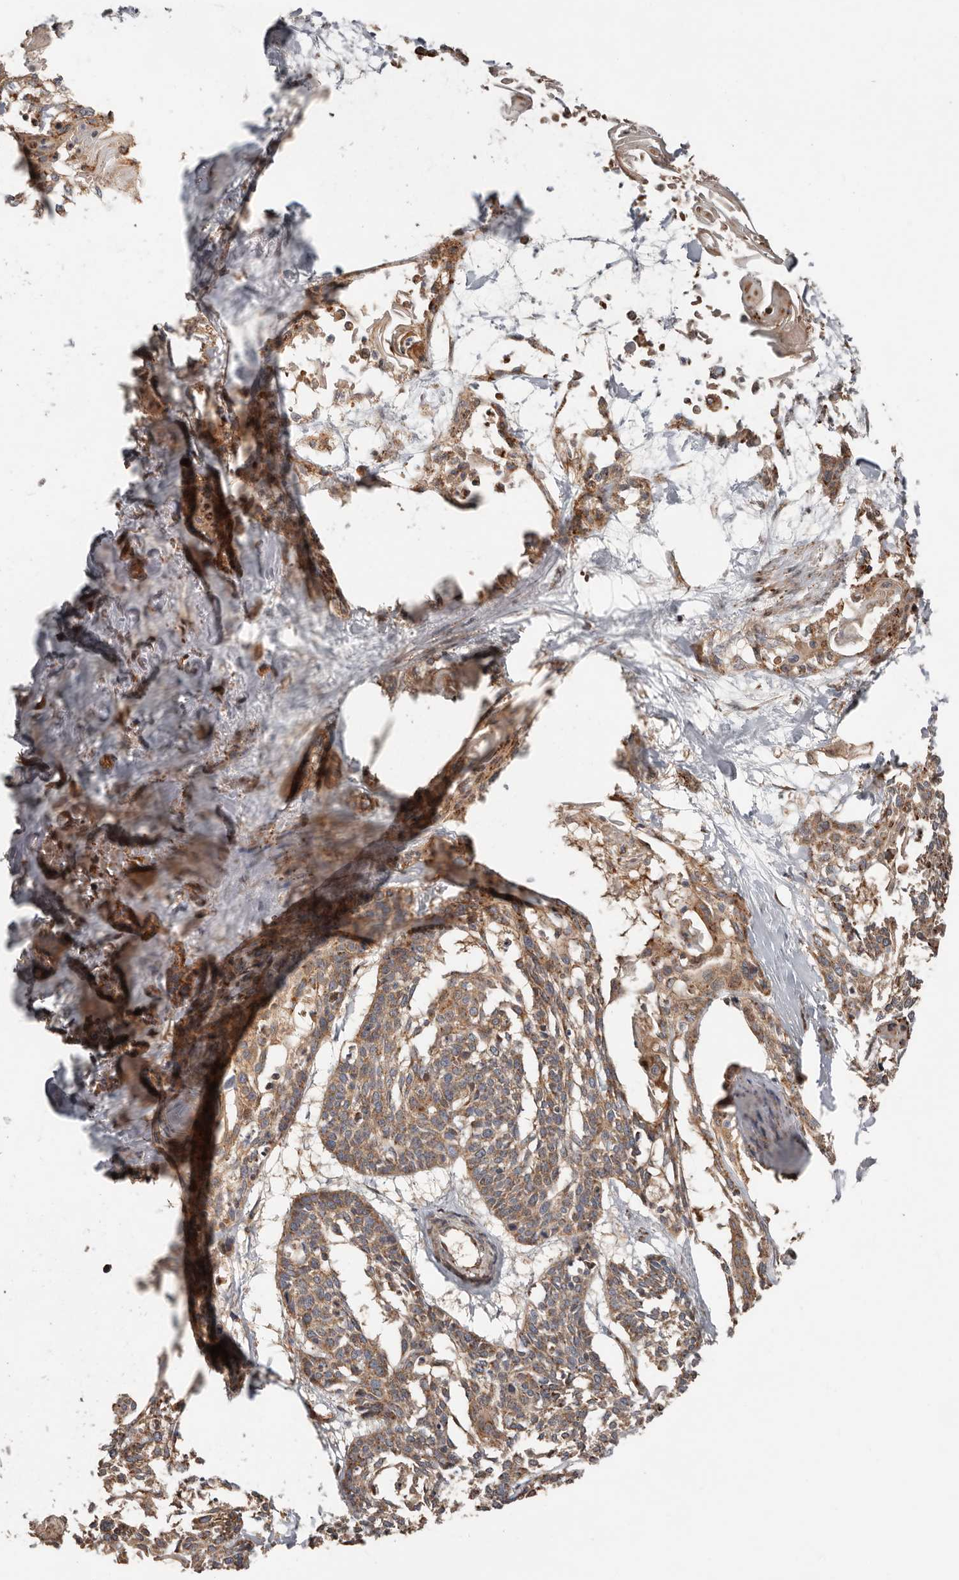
{"staining": {"intensity": "moderate", "quantity": ">75%", "location": "cytoplasmic/membranous"}, "tissue": "cervical cancer", "cell_type": "Tumor cells", "image_type": "cancer", "snomed": [{"axis": "morphology", "description": "Squamous cell carcinoma, NOS"}, {"axis": "topography", "description": "Cervix"}], "caption": "Immunohistochemical staining of squamous cell carcinoma (cervical) displays medium levels of moderate cytoplasmic/membranous staining in about >75% of tumor cells.", "gene": "COG1", "patient": {"sex": "female", "age": 57}}